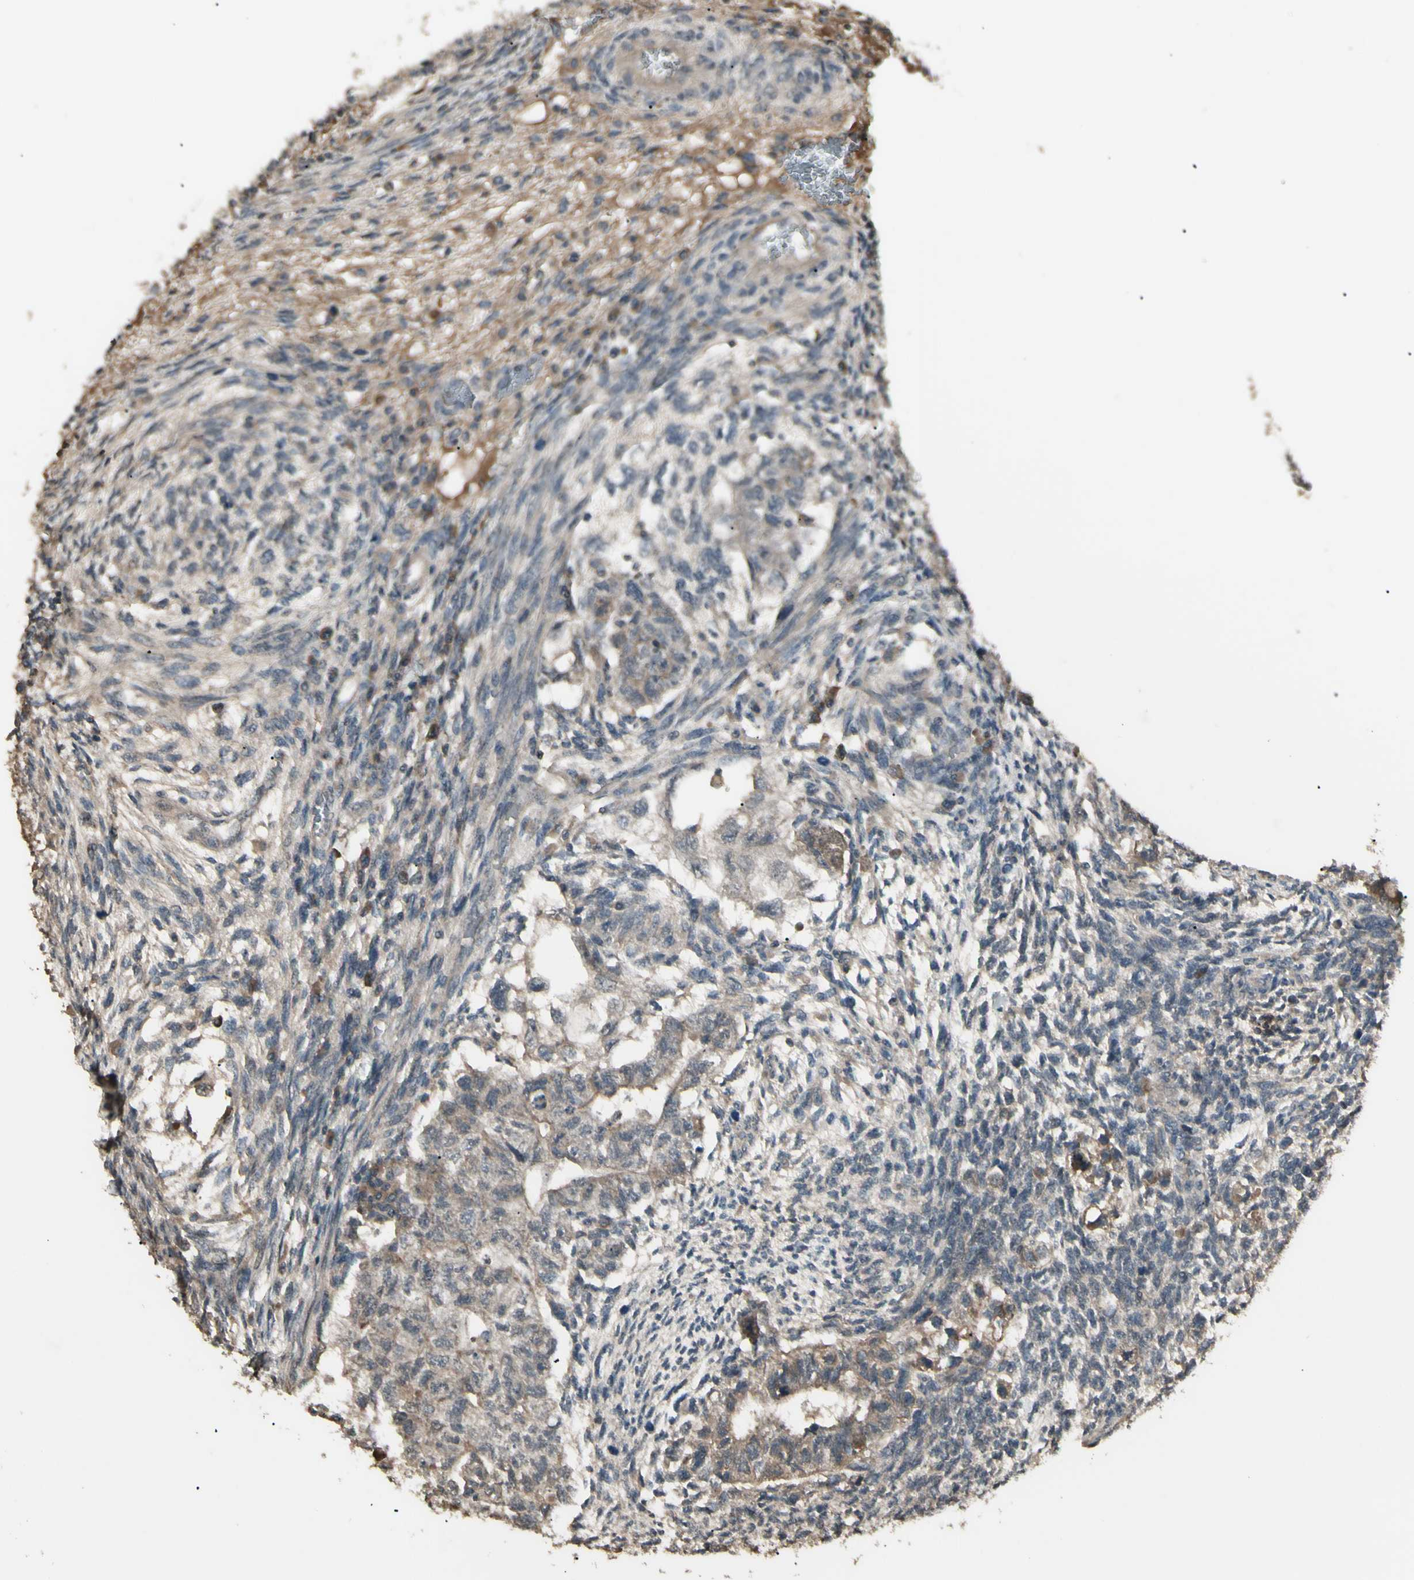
{"staining": {"intensity": "weak", "quantity": ">75%", "location": "cytoplasmic/membranous"}, "tissue": "testis cancer", "cell_type": "Tumor cells", "image_type": "cancer", "snomed": [{"axis": "morphology", "description": "Normal tissue, NOS"}, {"axis": "morphology", "description": "Carcinoma, Embryonal, NOS"}, {"axis": "topography", "description": "Testis"}], "caption": "Immunohistochemical staining of testis cancer (embryonal carcinoma) exhibits low levels of weak cytoplasmic/membranous staining in about >75% of tumor cells. Nuclei are stained in blue.", "gene": "GNAS", "patient": {"sex": "male", "age": 36}}